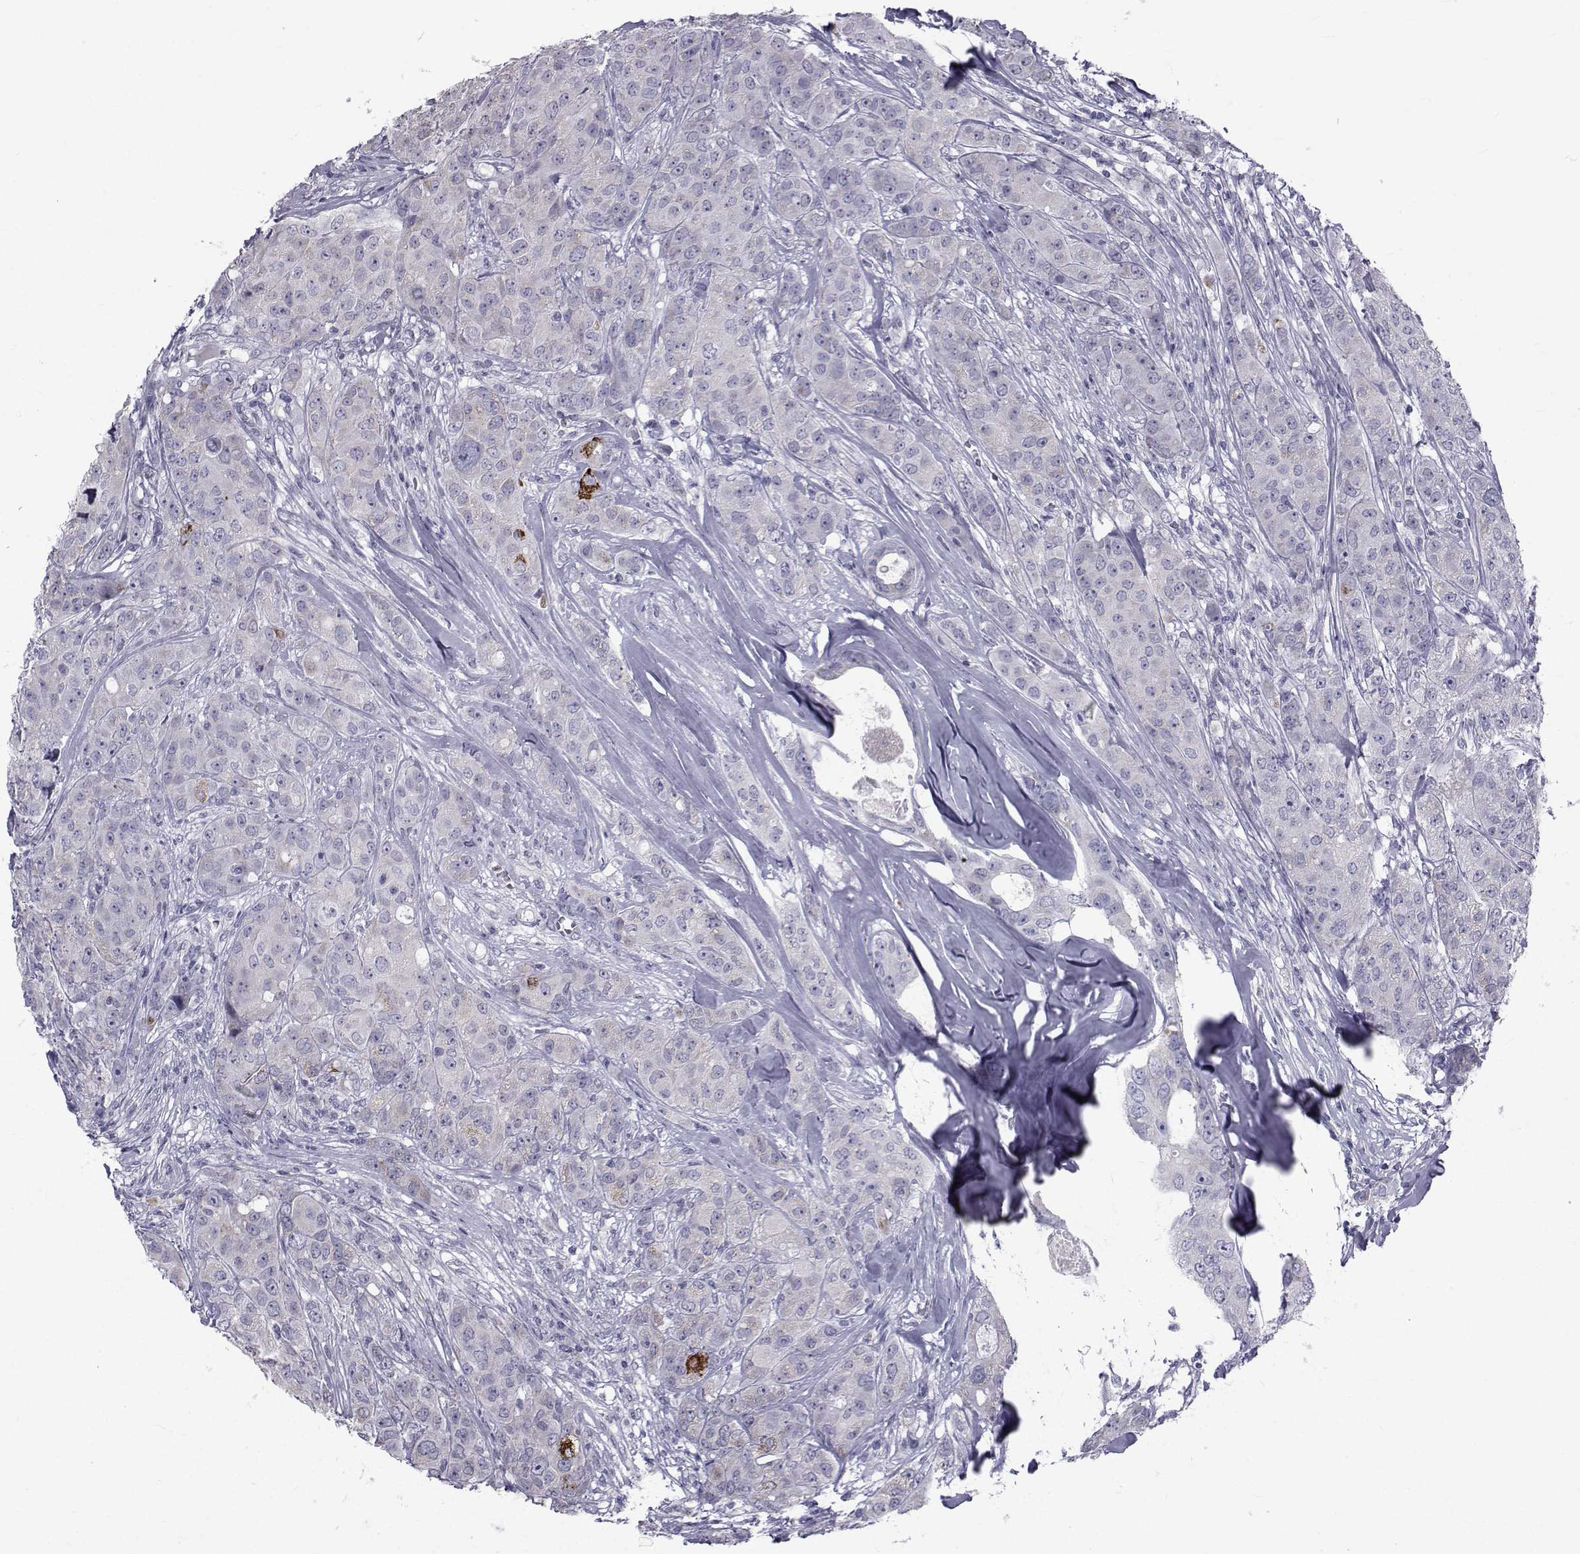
{"staining": {"intensity": "weak", "quantity": "<25%", "location": "cytoplasmic/membranous"}, "tissue": "breast cancer", "cell_type": "Tumor cells", "image_type": "cancer", "snomed": [{"axis": "morphology", "description": "Duct carcinoma"}, {"axis": "topography", "description": "Breast"}], "caption": "Micrograph shows no protein positivity in tumor cells of breast invasive ductal carcinoma tissue. The staining is performed using DAB brown chromogen with nuclei counter-stained in using hematoxylin.", "gene": "FDXR", "patient": {"sex": "female", "age": 43}}